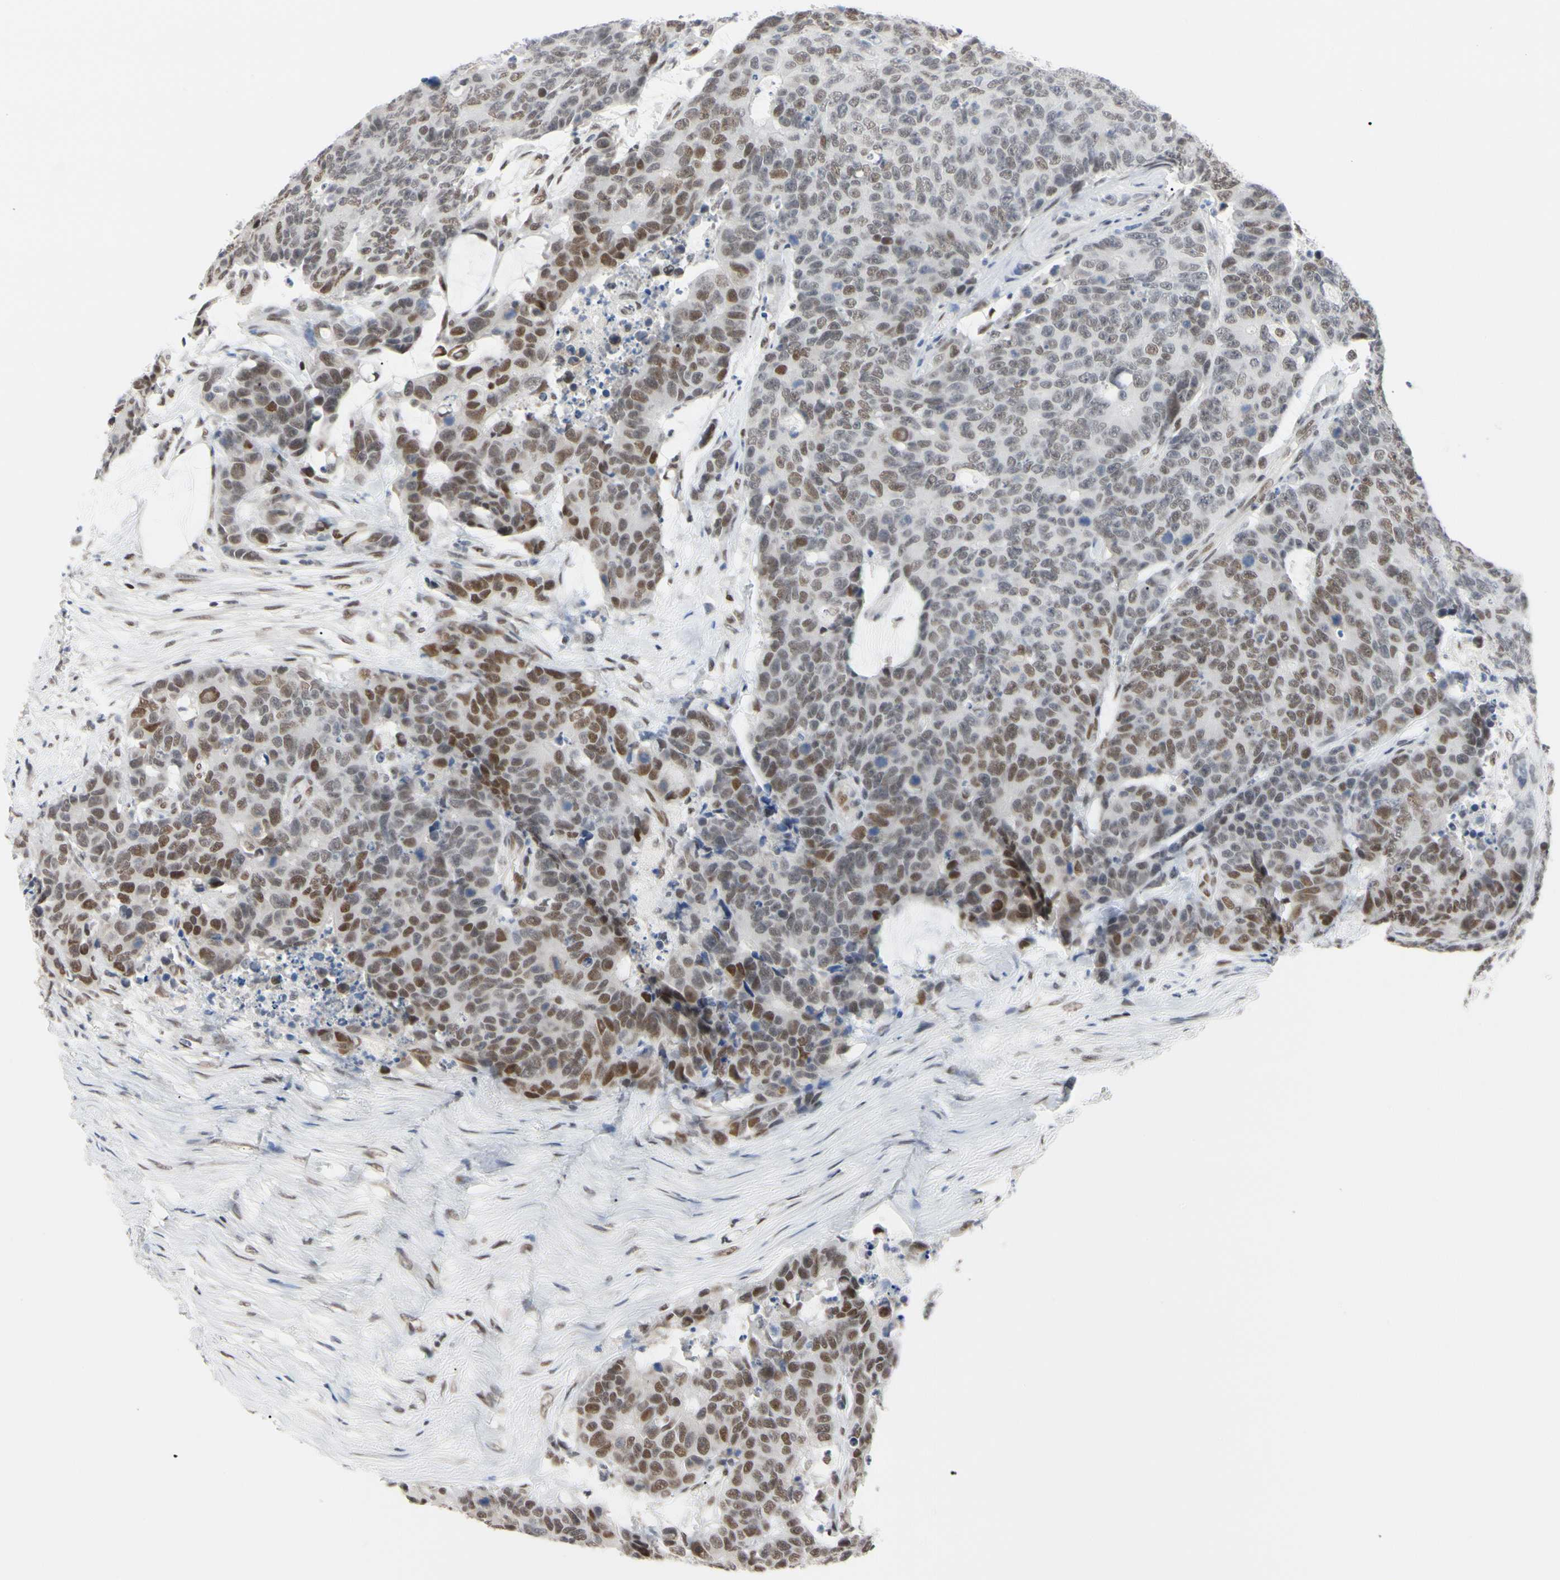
{"staining": {"intensity": "moderate", "quantity": "25%-75%", "location": "nuclear"}, "tissue": "colorectal cancer", "cell_type": "Tumor cells", "image_type": "cancer", "snomed": [{"axis": "morphology", "description": "Adenocarcinoma, NOS"}, {"axis": "topography", "description": "Colon"}], "caption": "A medium amount of moderate nuclear expression is present in about 25%-75% of tumor cells in colorectal cancer tissue.", "gene": "FAM98B", "patient": {"sex": "female", "age": 86}}